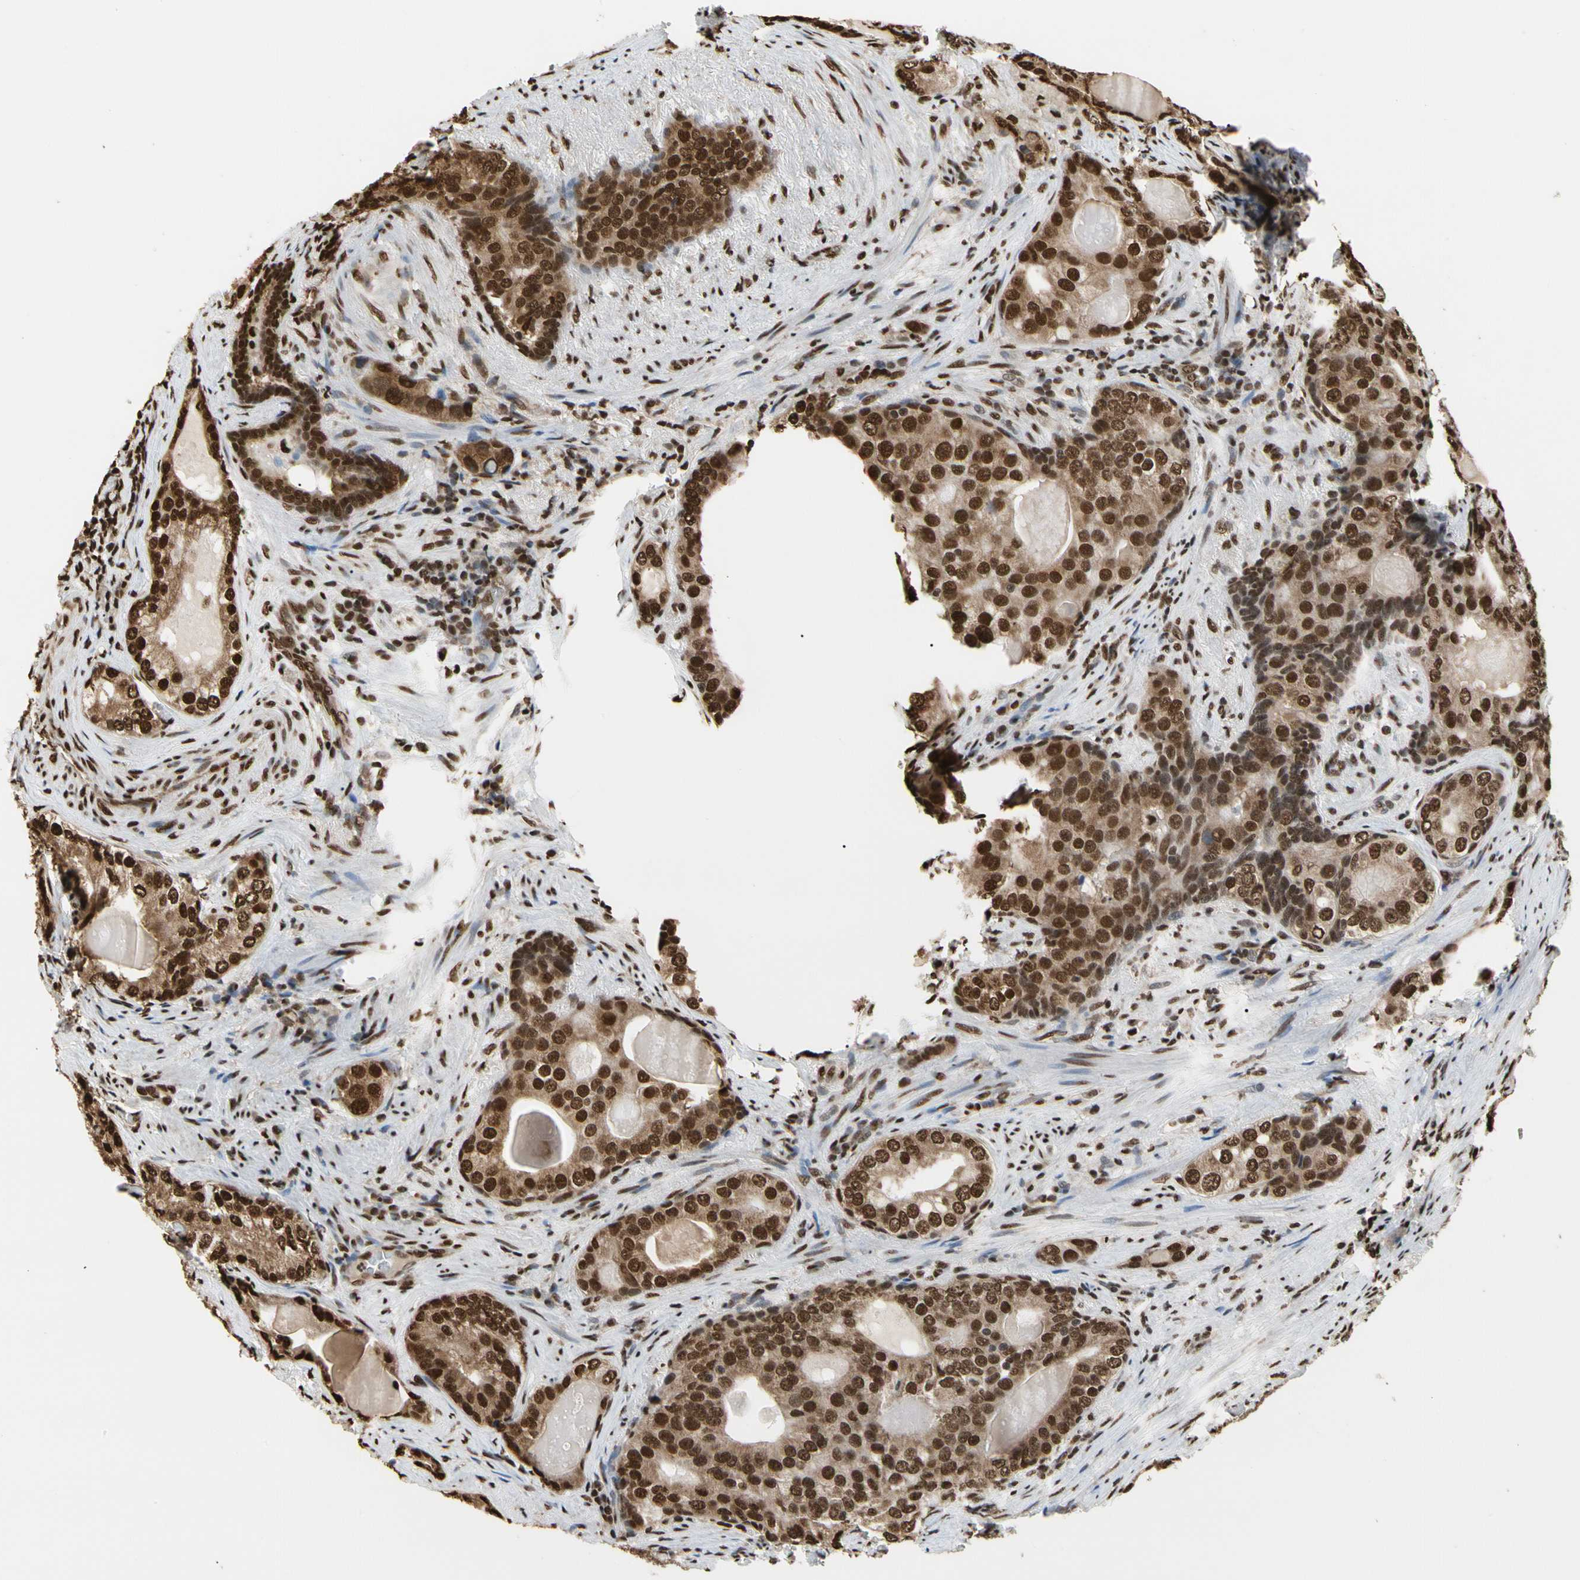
{"staining": {"intensity": "strong", "quantity": ">75%", "location": "cytoplasmic/membranous,nuclear"}, "tissue": "prostate cancer", "cell_type": "Tumor cells", "image_type": "cancer", "snomed": [{"axis": "morphology", "description": "Adenocarcinoma, High grade"}, {"axis": "topography", "description": "Prostate"}], "caption": "Tumor cells show high levels of strong cytoplasmic/membranous and nuclear expression in approximately >75% of cells in prostate adenocarcinoma (high-grade). (DAB (3,3'-diaminobenzidine) IHC with brightfield microscopy, high magnification).", "gene": "HNRNPK", "patient": {"sex": "male", "age": 66}}